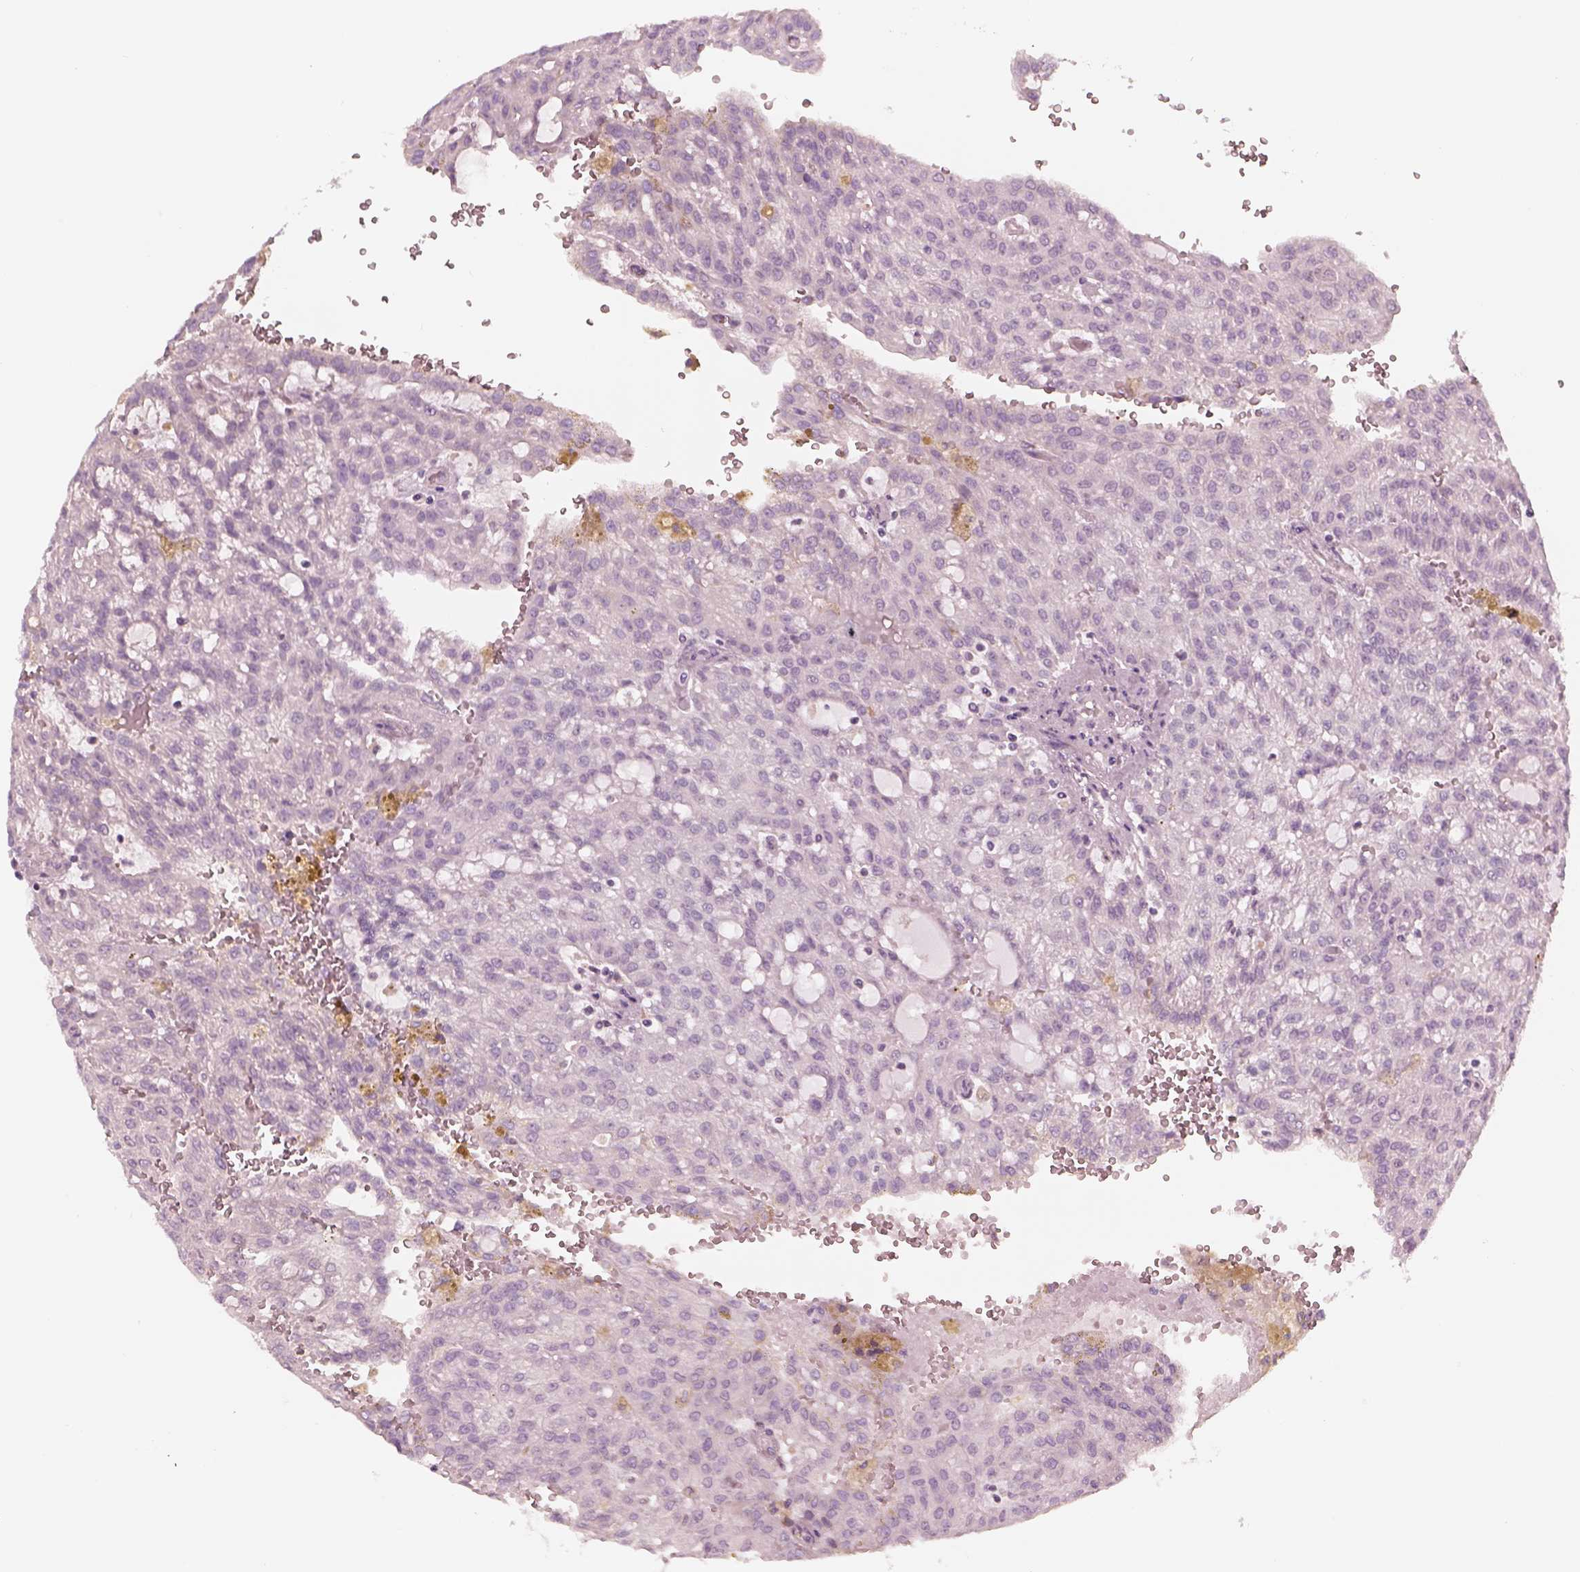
{"staining": {"intensity": "negative", "quantity": "none", "location": "none"}, "tissue": "renal cancer", "cell_type": "Tumor cells", "image_type": "cancer", "snomed": [{"axis": "morphology", "description": "Adenocarcinoma, NOS"}, {"axis": "topography", "description": "Kidney"}], "caption": "The image shows no staining of tumor cells in adenocarcinoma (renal). (DAB (3,3'-diaminobenzidine) immunohistochemistry, high magnification).", "gene": "CADM2", "patient": {"sex": "male", "age": 63}}